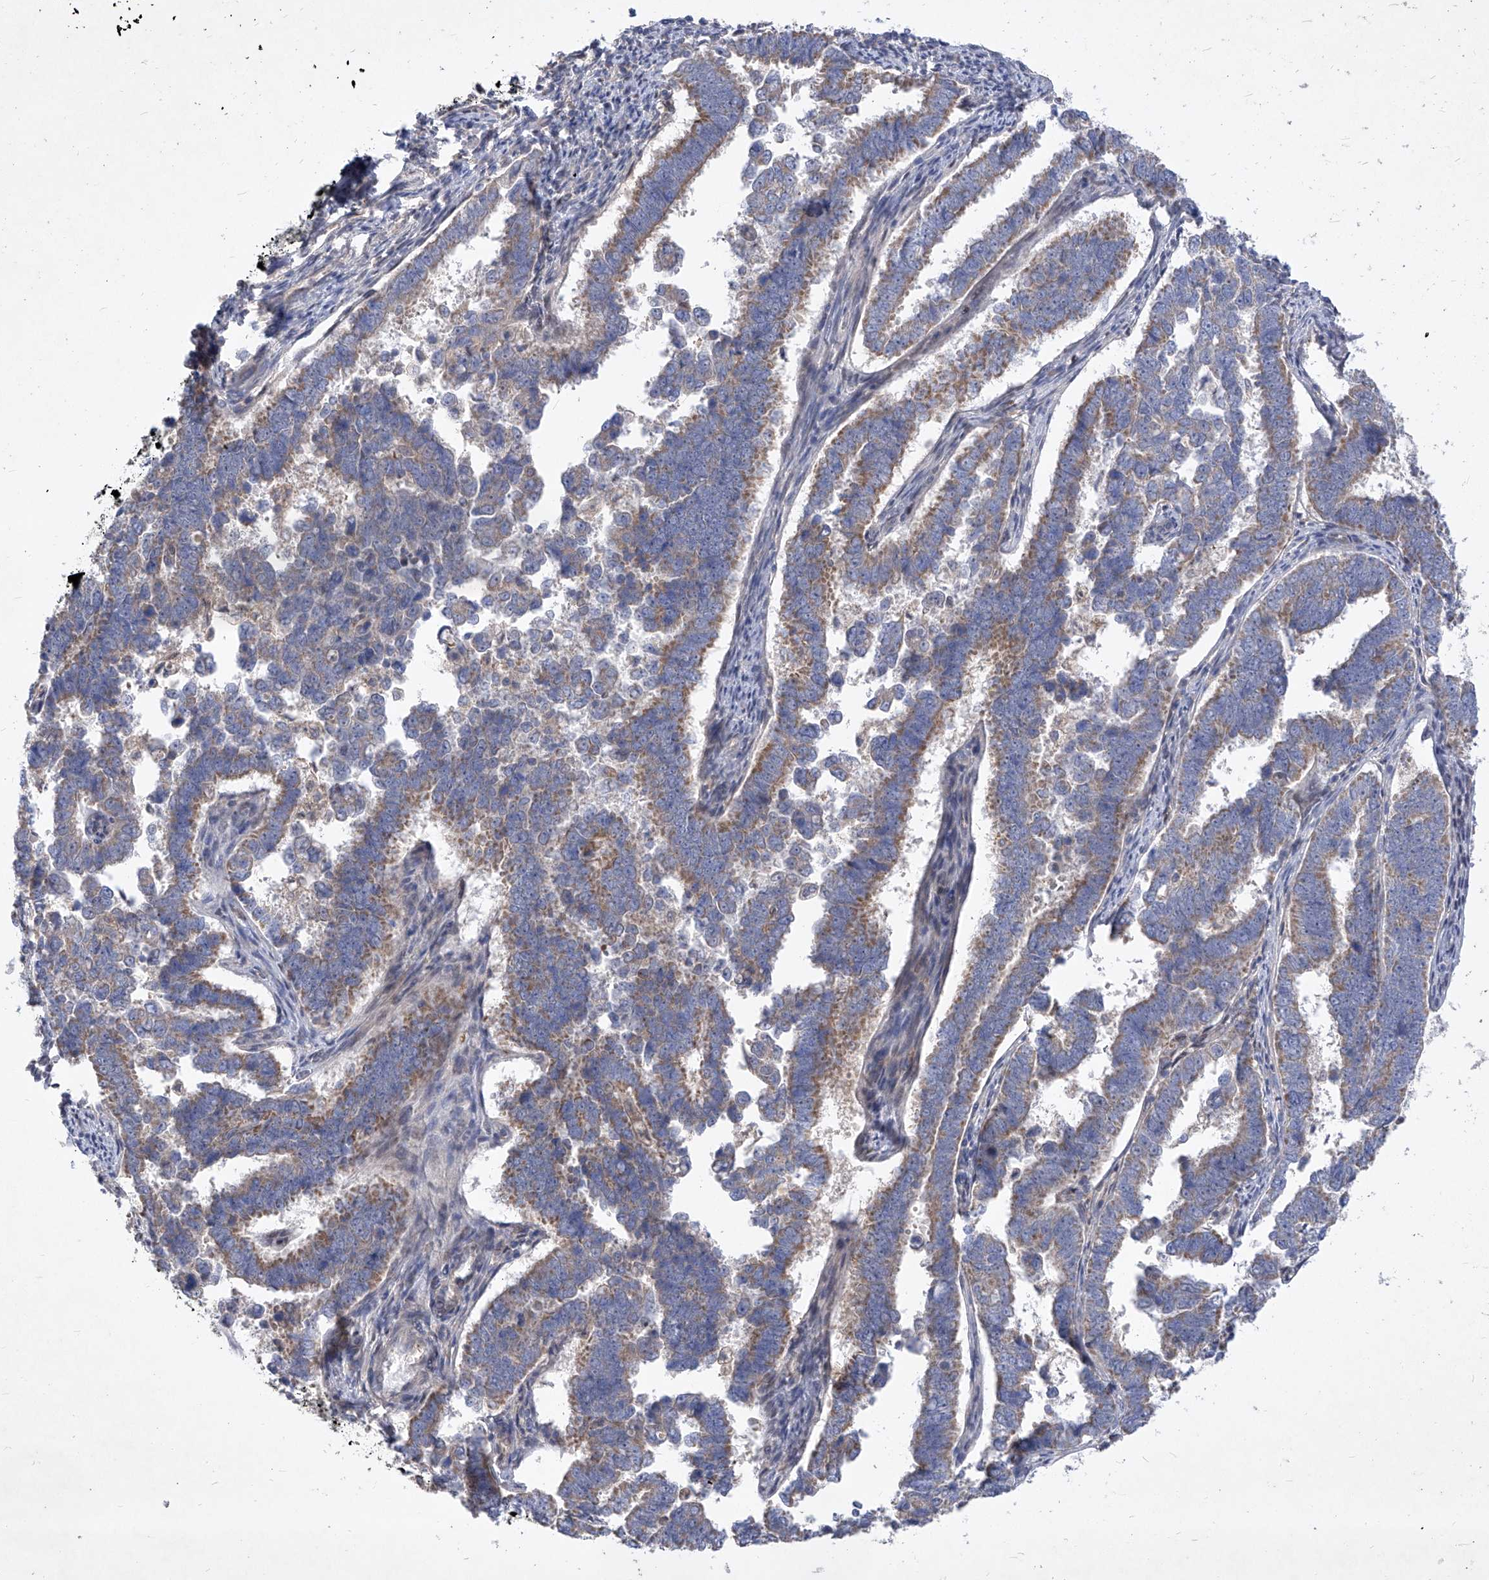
{"staining": {"intensity": "weak", "quantity": "25%-75%", "location": "cytoplasmic/membranous"}, "tissue": "endometrial cancer", "cell_type": "Tumor cells", "image_type": "cancer", "snomed": [{"axis": "morphology", "description": "Adenocarcinoma, NOS"}, {"axis": "topography", "description": "Endometrium"}], "caption": "Endometrial cancer tissue displays weak cytoplasmic/membranous expression in approximately 25%-75% of tumor cells, visualized by immunohistochemistry. The staining was performed using DAB (3,3'-diaminobenzidine), with brown indicating positive protein expression. Nuclei are stained blue with hematoxylin.", "gene": "COQ3", "patient": {"sex": "female", "age": 75}}